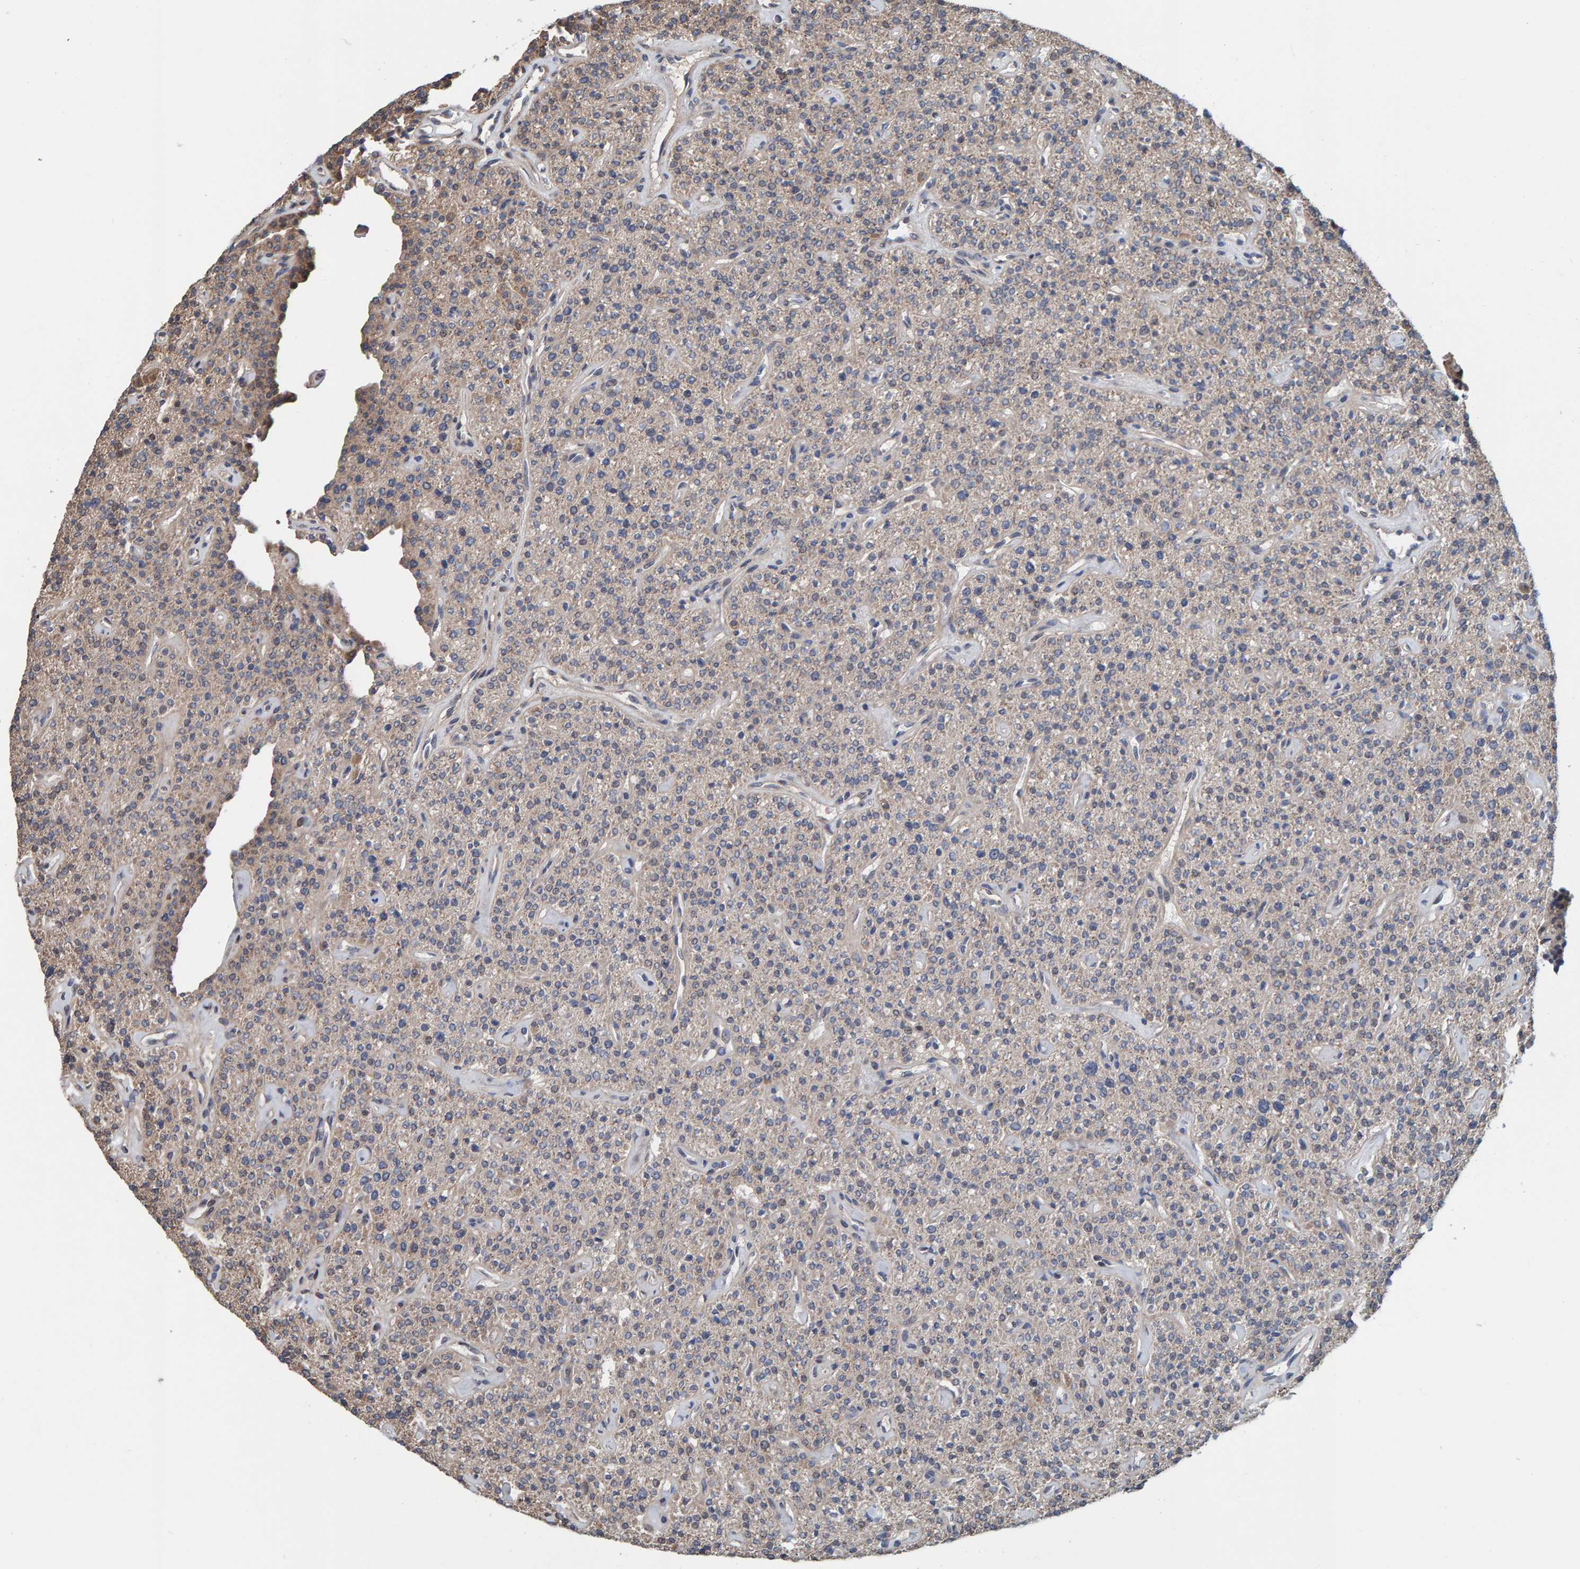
{"staining": {"intensity": "moderate", "quantity": ">75%", "location": "cytoplasmic/membranous"}, "tissue": "parathyroid gland", "cell_type": "Glandular cells", "image_type": "normal", "snomed": [{"axis": "morphology", "description": "Normal tissue, NOS"}, {"axis": "topography", "description": "Parathyroid gland"}], "caption": "A medium amount of moderate cytoplasmic/membranous positivity is seen in about >75% of glandular cells in unremarkable parathyroid gland.", "gene": "CCDC25", "patient": {"sex": "male", "age": 46}}